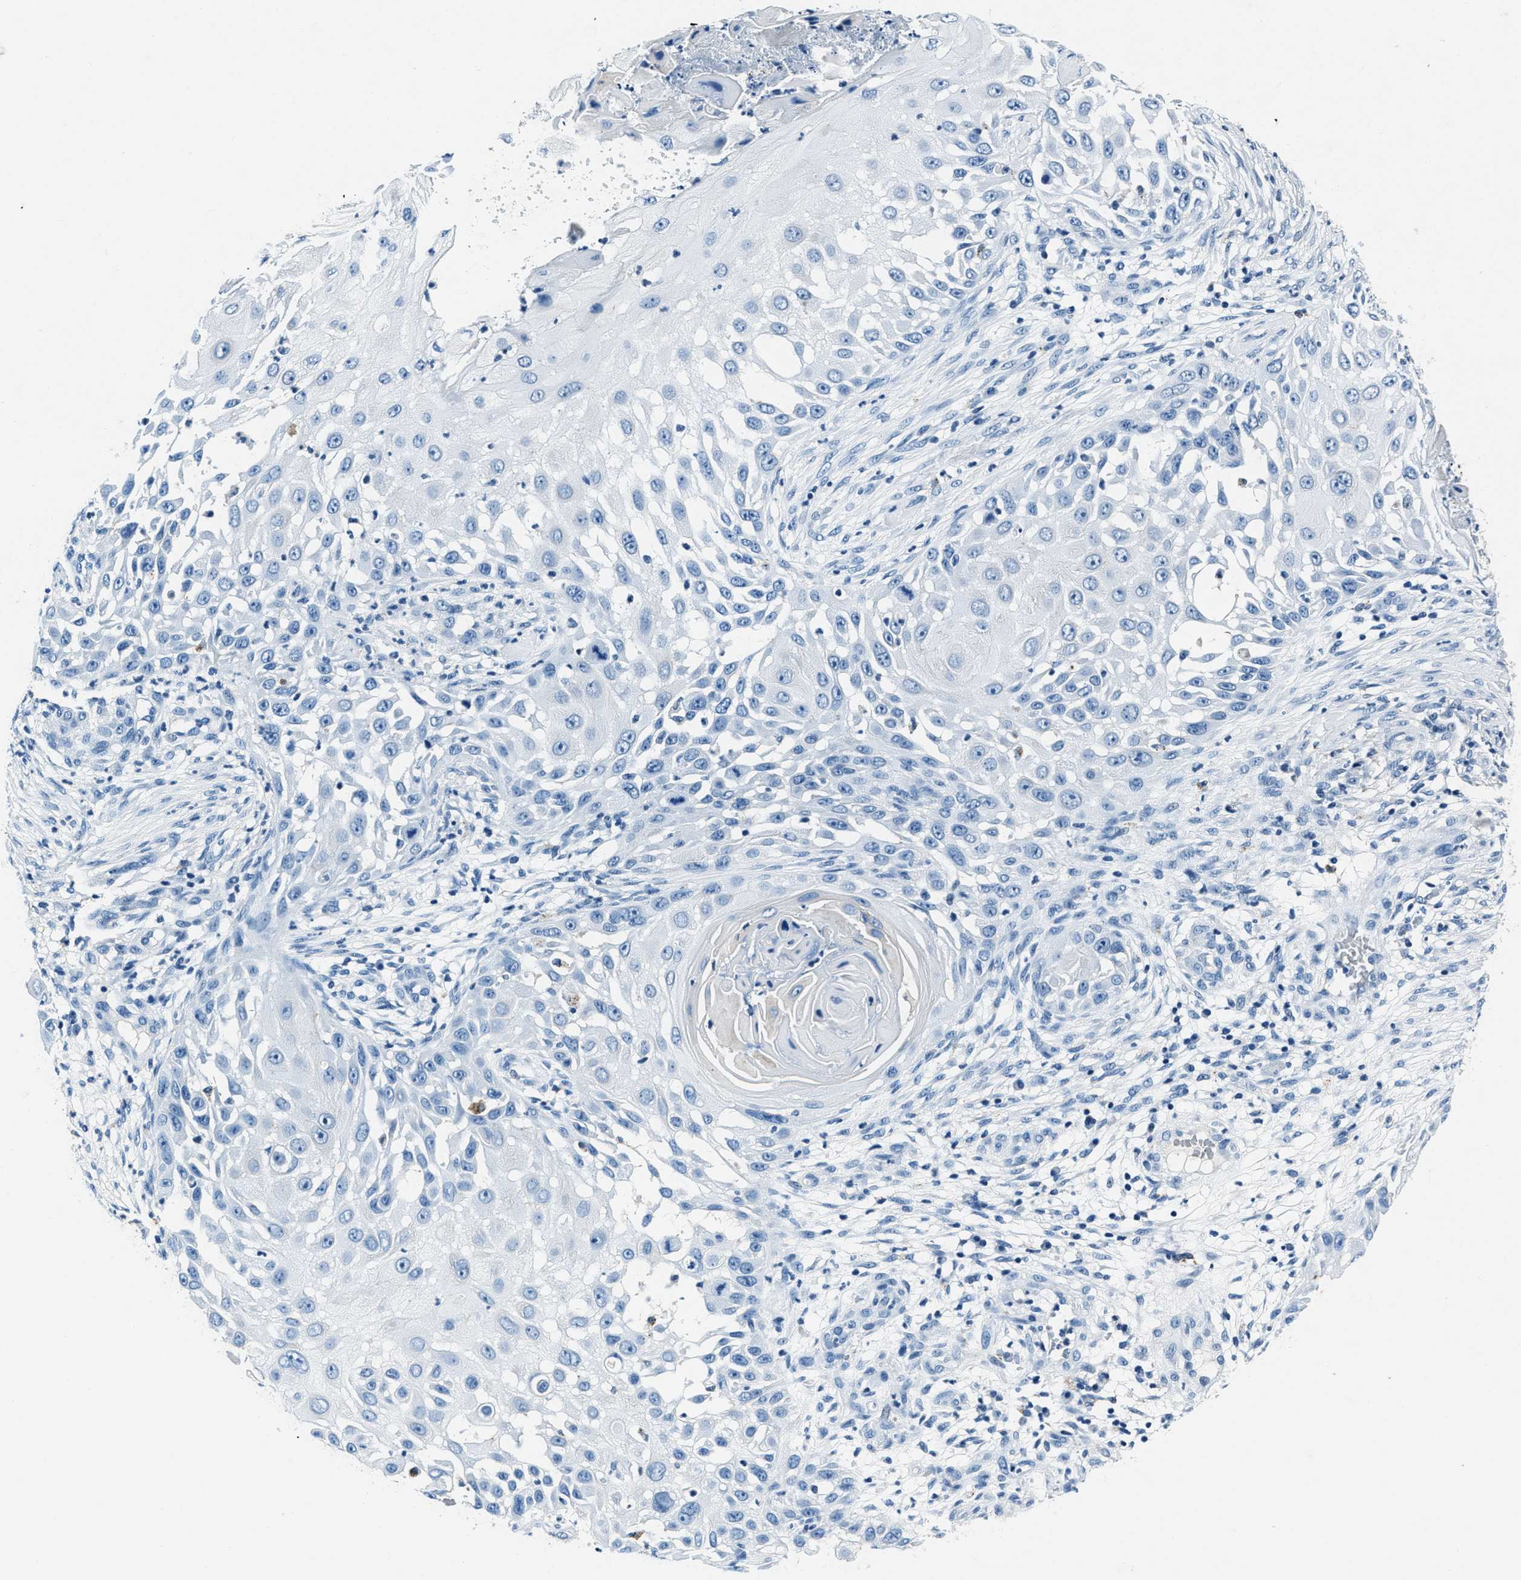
{"staining": {"intensity": "negative", "quantity": "none", "location": "none"}, "tissue": "skin cancer", "cell_type": "Tumor cells", "image_type": "cancer", "snomed": [{"axis": "morphology", "description": "Squamous cell carcinoma, NOS"}, {"axis": "topography", "description": "Skin"}], "caption": "A histopathology image of squamous cell carcinoma (skin) stained for a protein reveals no brown staining in tumor cells.", "gene": "PTPDC1", "patient": {"sex": "female", "age": 44}}